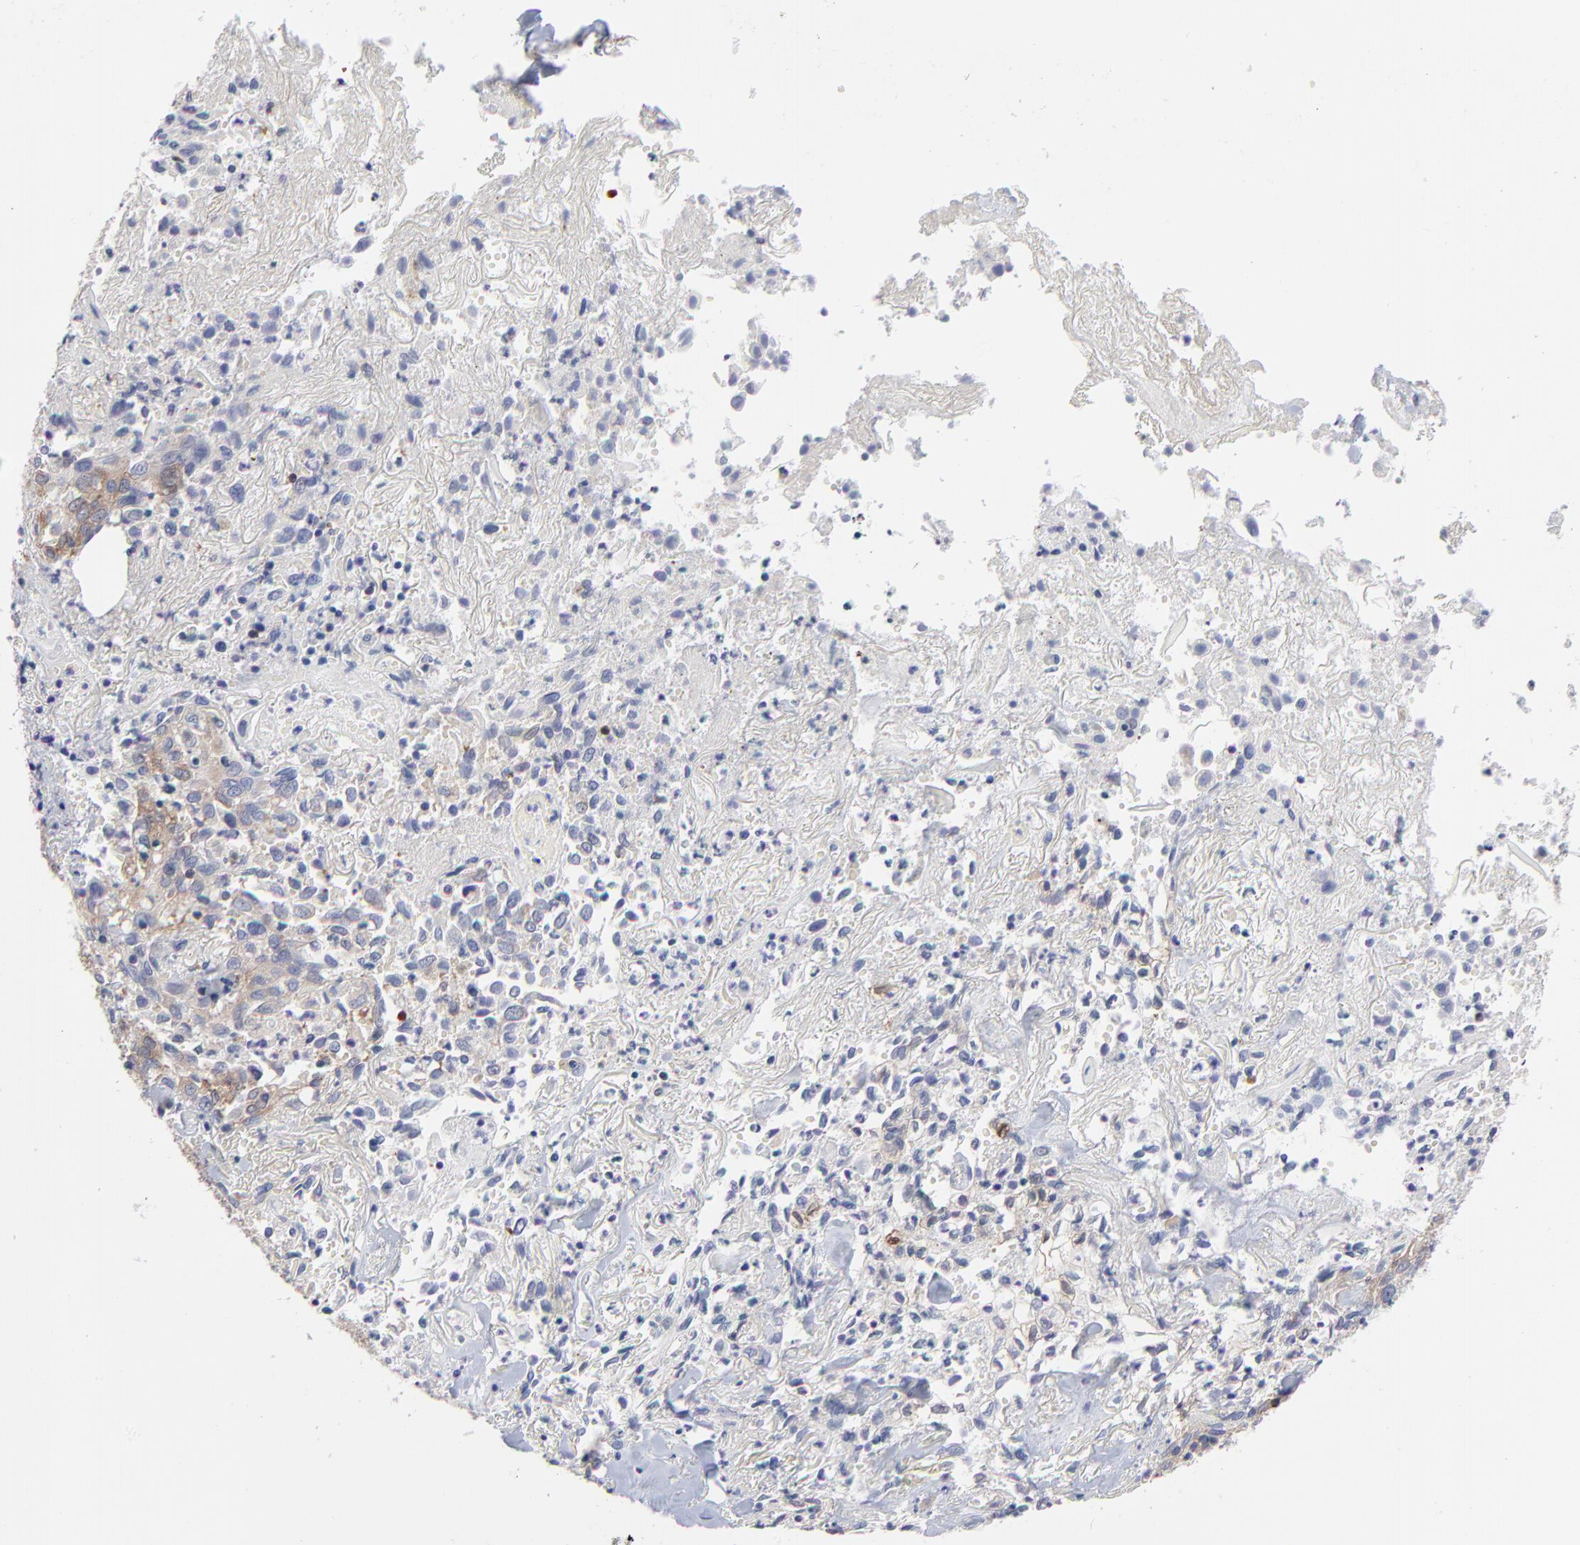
{"staining": {"intensity": "weak", "quantity": ">75%", "location": "cytoplasmic/membranous"}, "tissue": "skin cancer", "cell_type": "Tumor cells", "image_type": "cancer", "snomed": [{"axis": "morphology", "description": "Squamous cell carcinoma, NOS"}, {"axis": "topography", "description": "Skin"}], "caption": "Human squamous cell carcinoma (skin) stained with a protein marker exhibits weak staining in tumor cells.", "gene": "NFKBIA", "patient": {"sex": "male", "age": 65}}